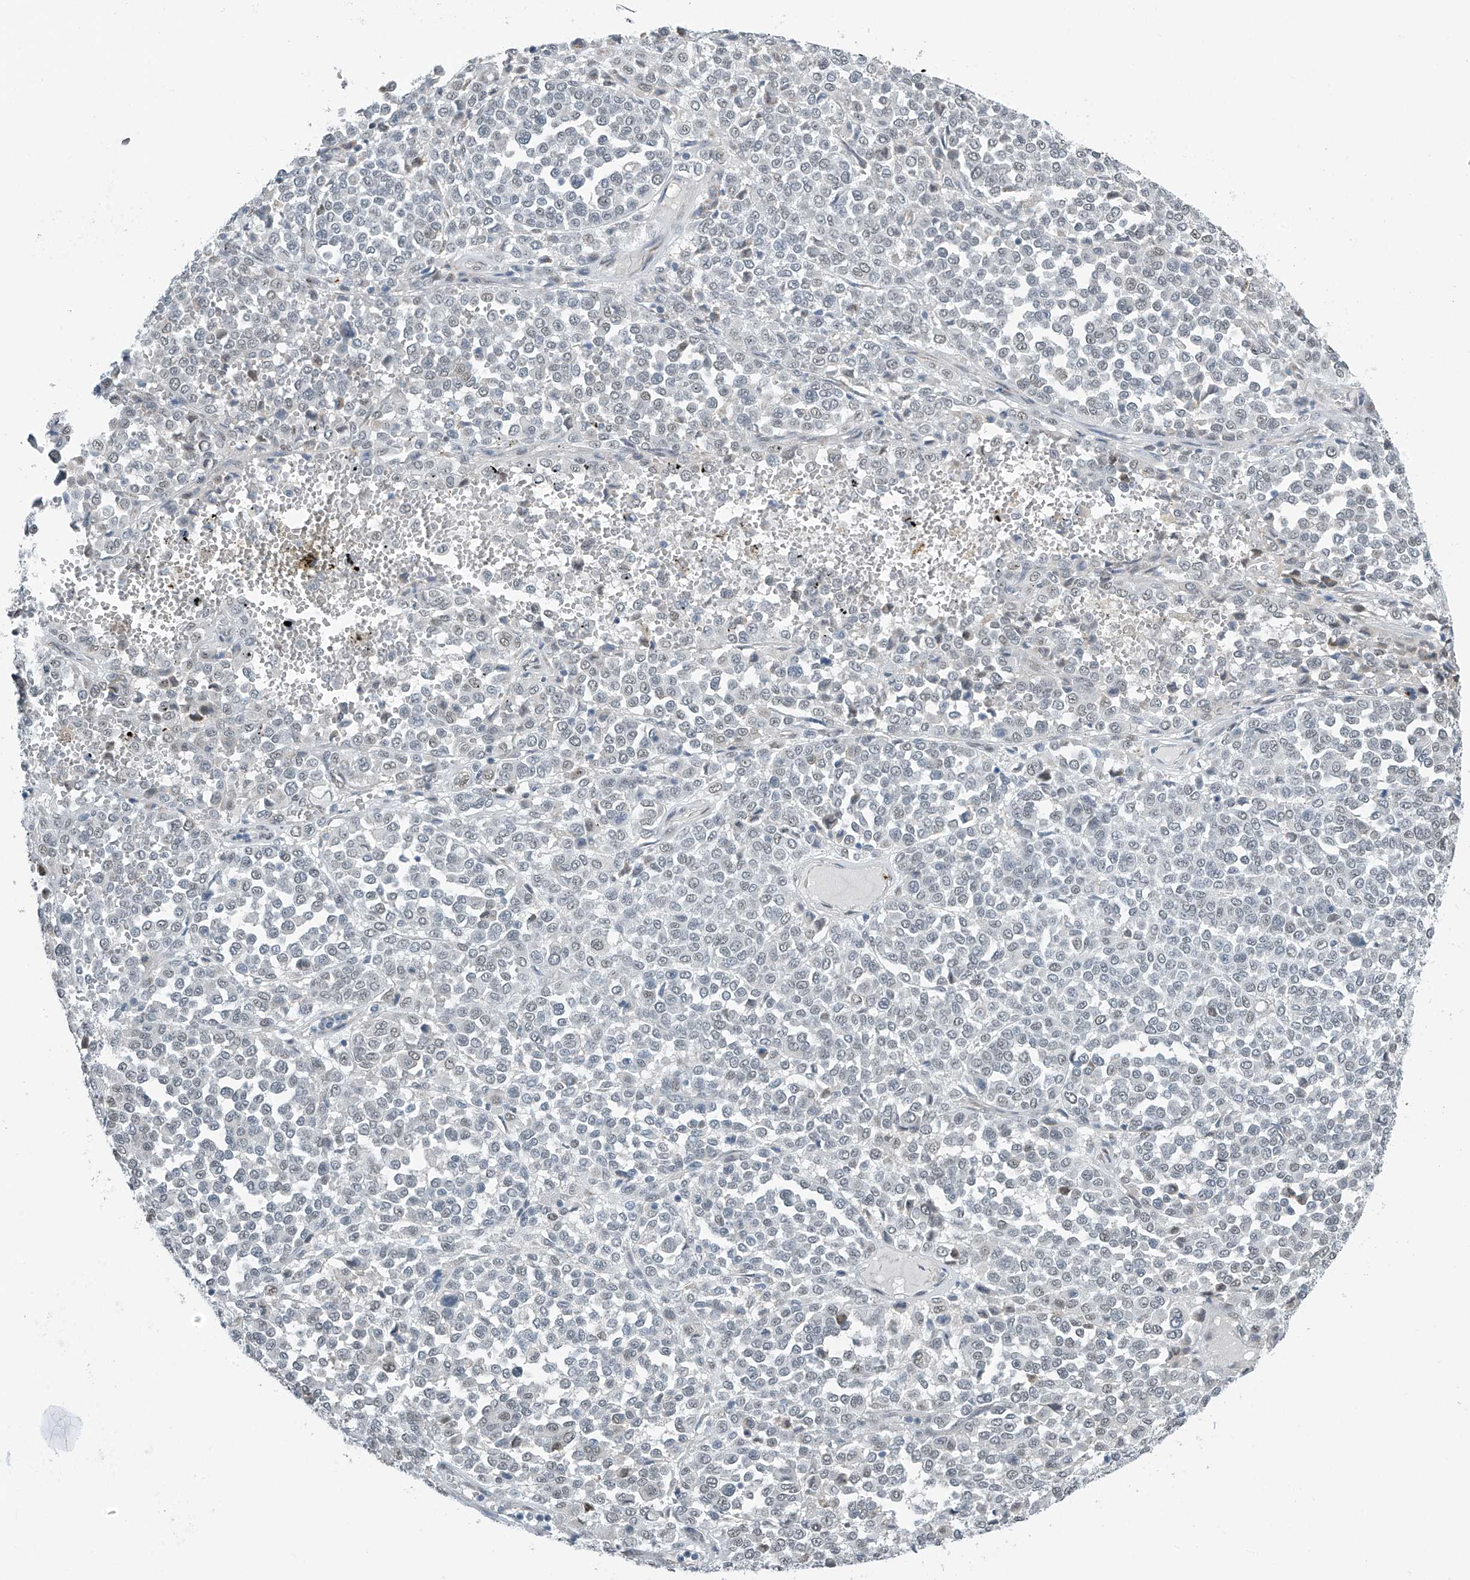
{"staining": {"intensity": "weak", "quantity": "<25%", "location": "nuclear"}, "tissue": "melanoma", "cell_type": "Tumor cells", "image_type": "cancer", "snomed": [{"axis": "morphology", "description": "Malignant melanoma, Metastatic site"}, {"axis": "topography", "description": "Pancreas"}], "caption": "Image shows no significant protein positivity in tumor cells of melanoma.", "gene": "TAF8", "patient": {"sex": "female", "age": 30}}